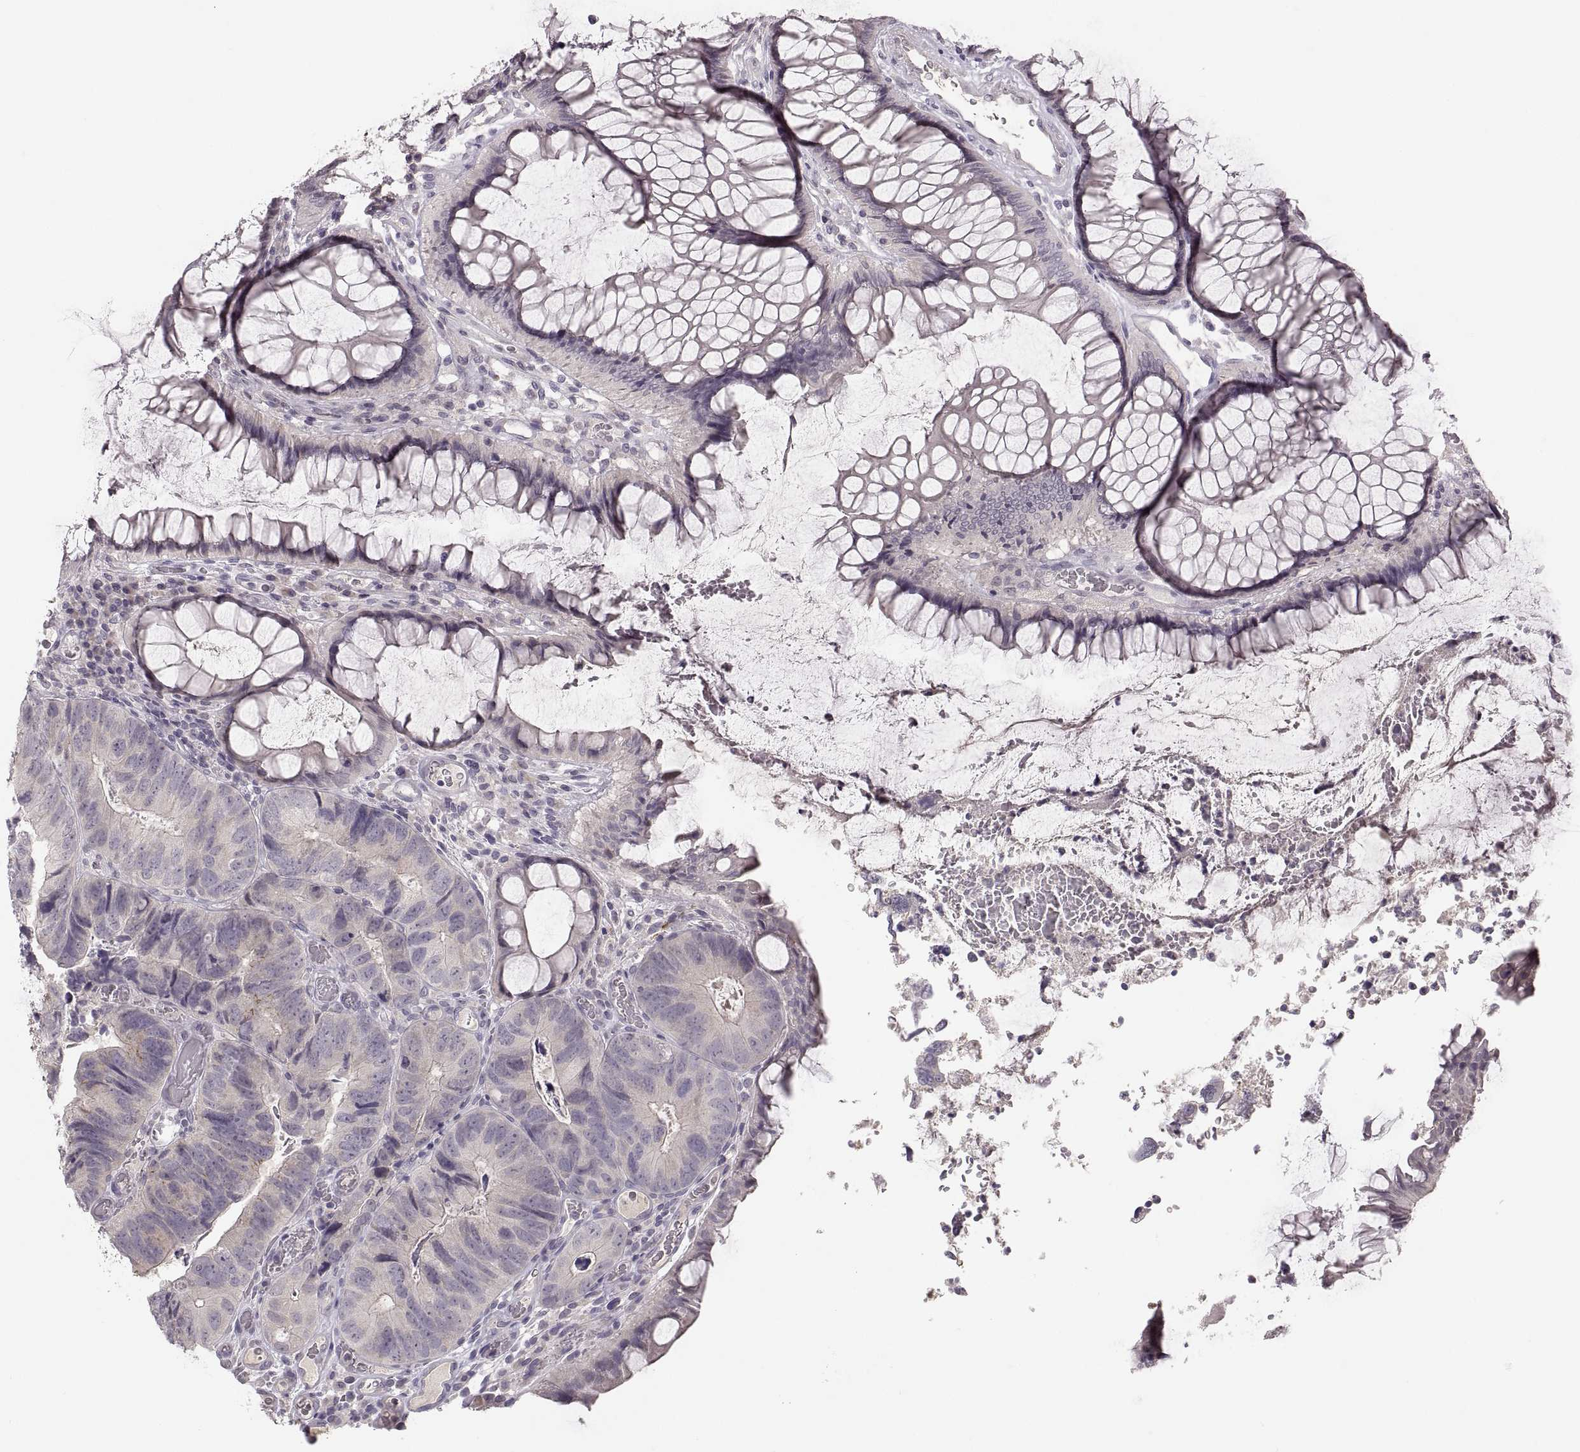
{"staining": {"intensity": "negative", "quantity": "none", "location": "none"}, "tissue": "colorectal cancer", "cell_type": "Tumor cells", "image_type": "cancer", "snomed": [{"axis": "morphology", "description": "Adenocarcinoma, NOS"}, {"axis": "topography", "description": "Colon"}], "caption": "IHC of colorectal cancer (adenocarcinoma) reveals no positivity in tumor cells.", "gene": "CDH2", "patient": {"sex": "female", "age": 67}}